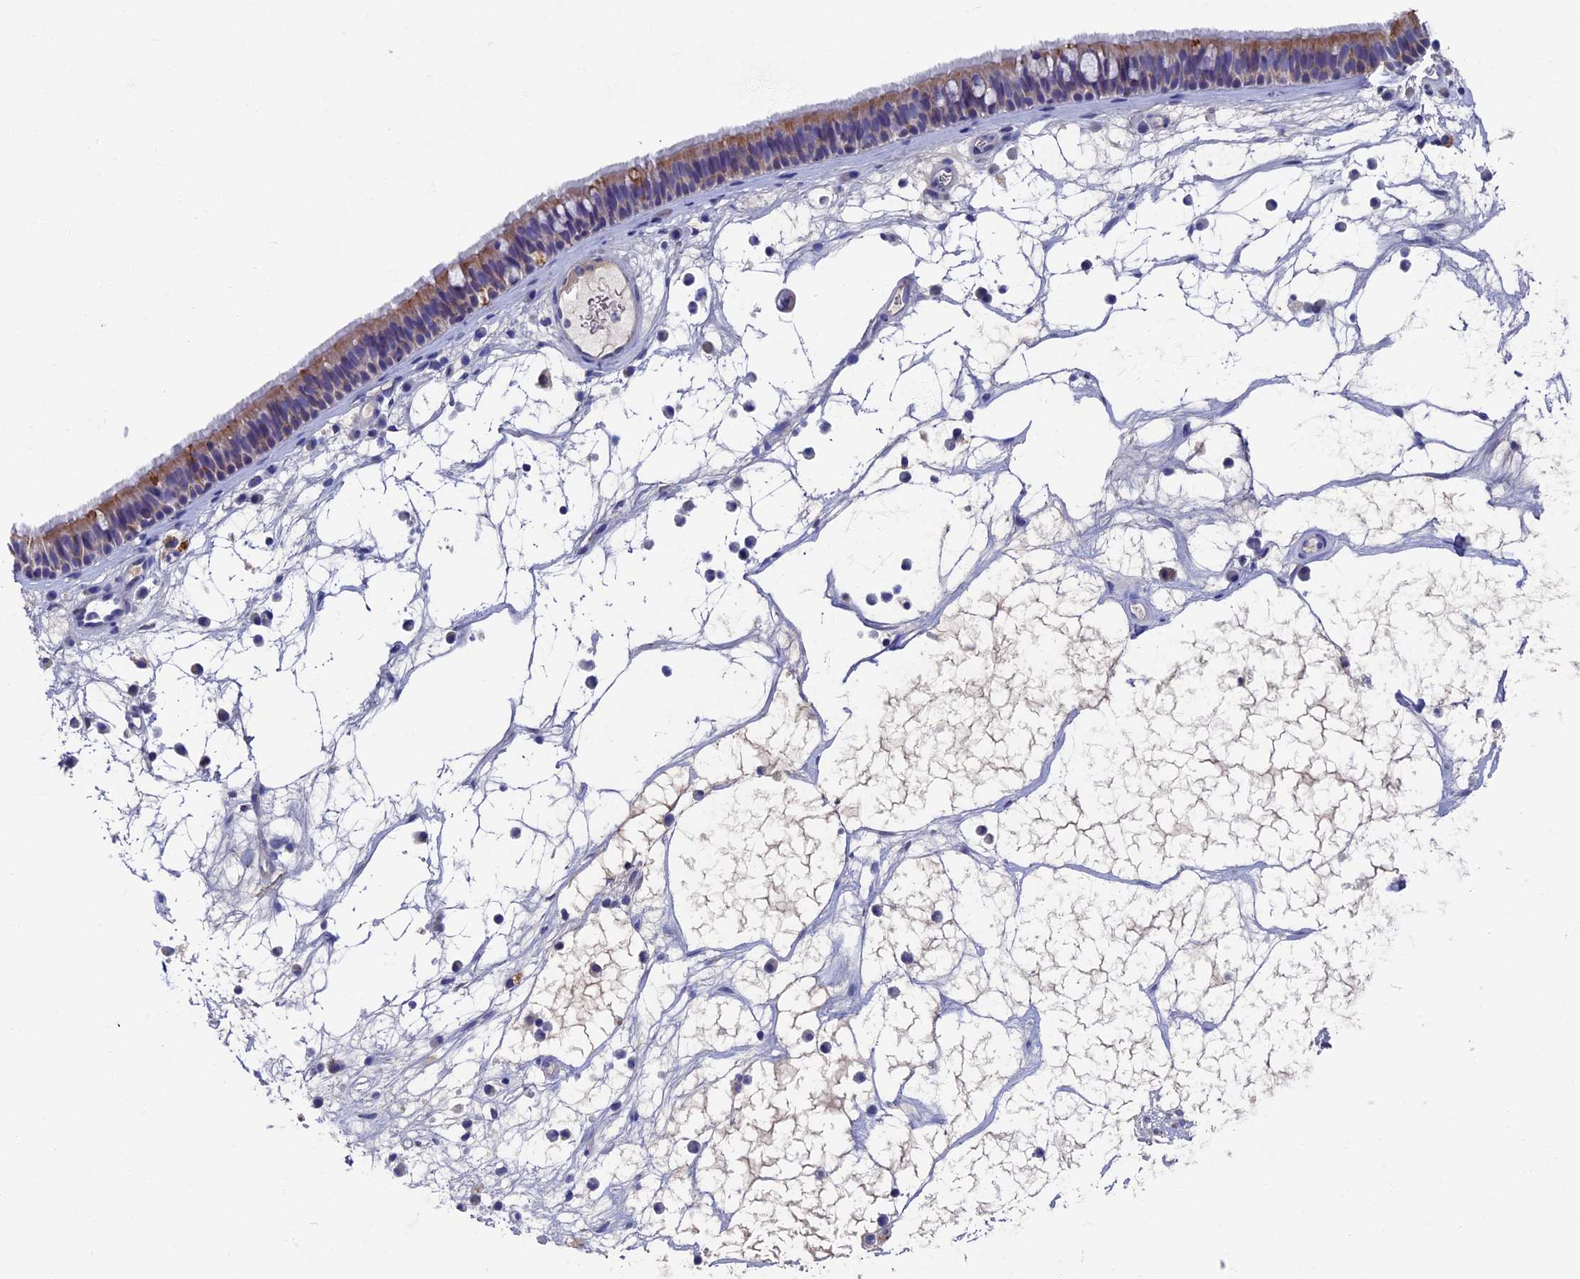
{"staining": {"intensity": "moderate", "quantity": ">75%", "location": "cytoplasmic/membranous"}, "tissue": "nasopharynx", "cell_type": "Respiratory epithelial cells", "image_type": "normal", "snomed": [{"axis": "morphology", "description": "Normal tissue, NOS"}, {"axis": "morphology", "description": "Inflammation, NOS"}, {"axis": "morphology", "description": "Malignant melanoma, Metastatic site"}, {"axis": "topography", "description": "Nasopharynx"}], "caption": "Approximately >75% of respiratory epithelial cells in normal human nasopharynx exhibit moderate cytoplasmic/membranous protein positivity as visualized by brown immunohistochemical staining.", "gene": "OAT", "patient": {"sex": "male", "age": 70}}